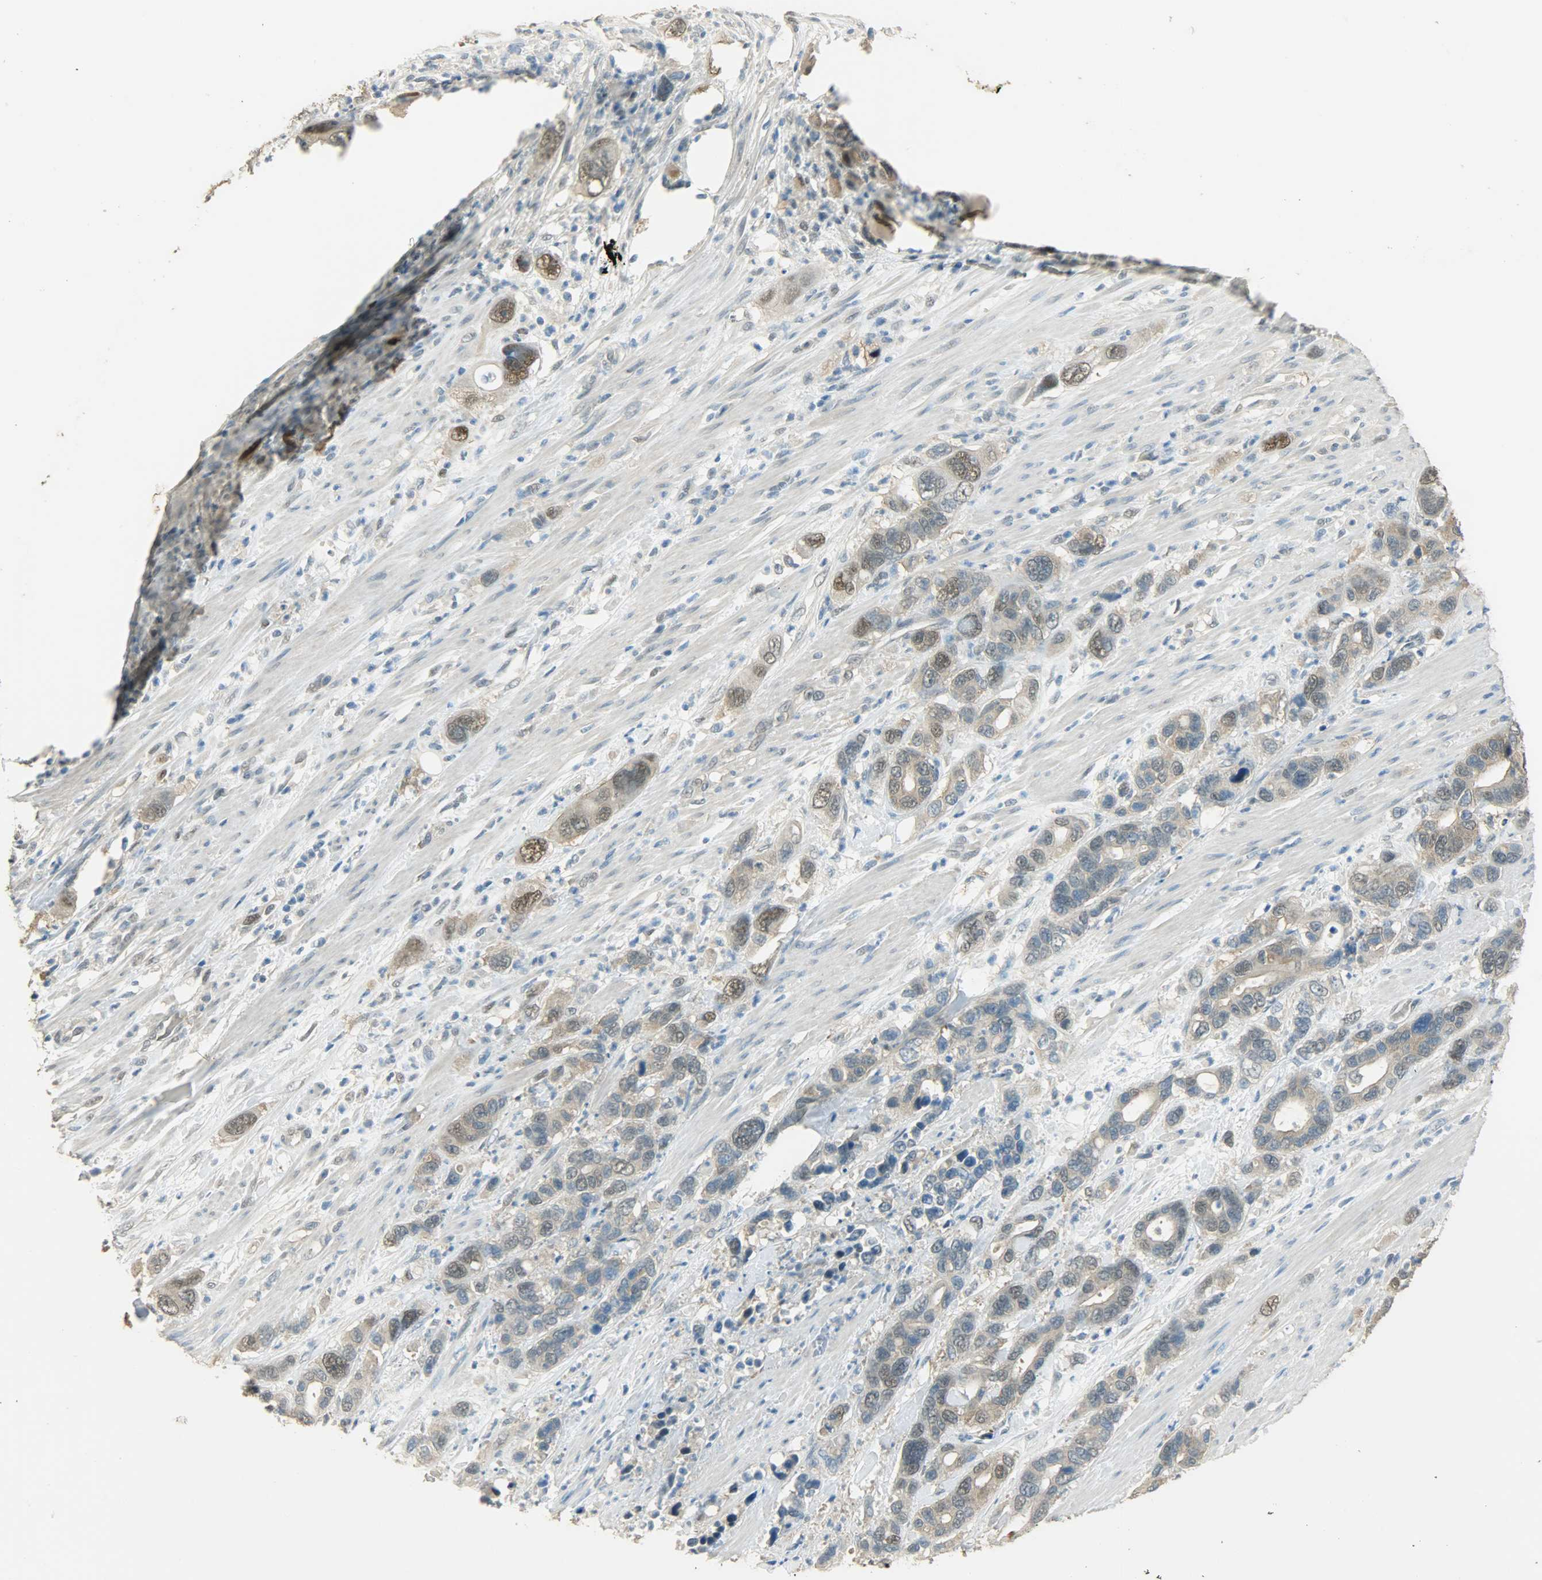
{"staining": {"intensity": "moderate", "quantity": "25%-75%", "location": "cytoplasmic/membranous"}, "tissue": "pancreatic cancer", "cell_type": "Tumor cells", "image_type": "cancer", "snomed": [{"axis": "morphology", "description": "Adenocarcinoma, NOS"}, {"axis": "topography", "description": "Pancreas"}], "caption": "A high-resolution image shows immunohistochemistry (IHC) staining of adenocarcinoma (pancreatic), which shows moderate cytoplasmic/membranous positivity in approximately 25%-75% of tumor cells.", "gene": "PRMT5", "patient": {"sex": "female", "age": 71}}